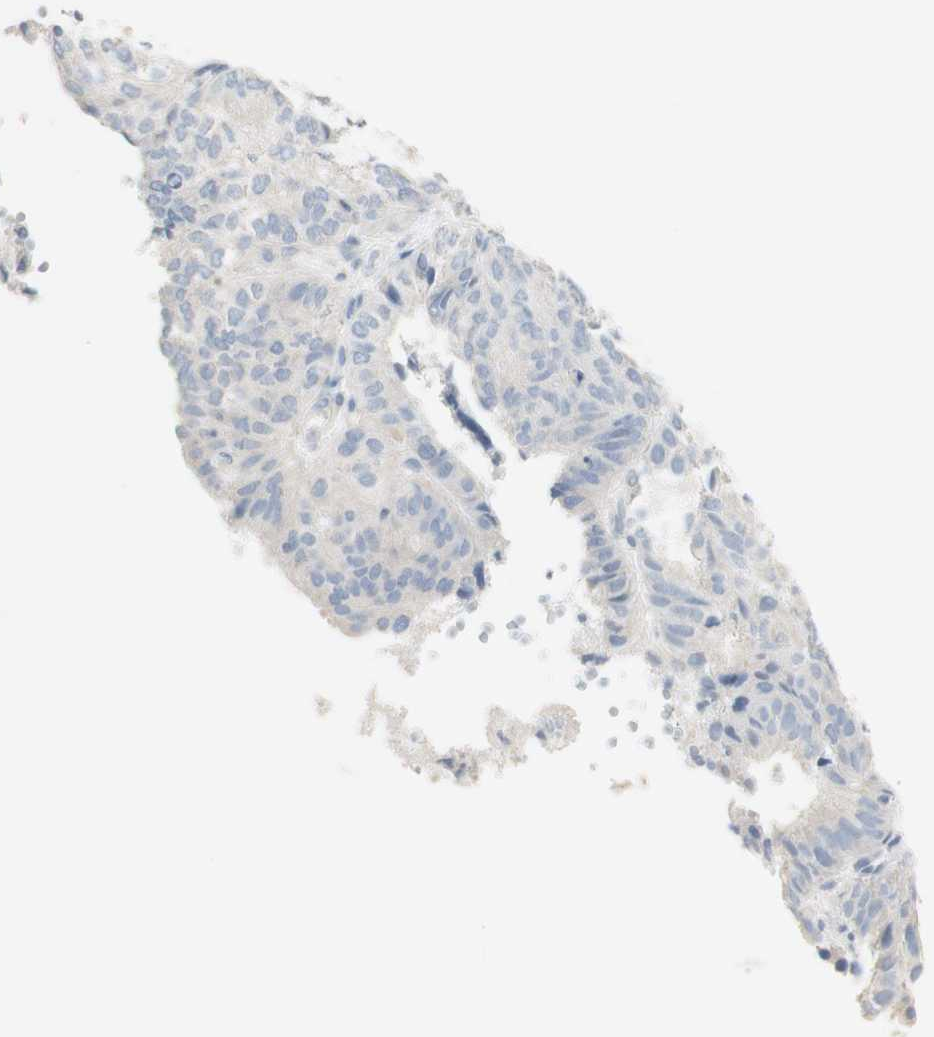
{"staining": {"intensity": "negative", "quantity": "none", "location": "none"}, "tissue": "endometrial cancer", "cell_type": "Tumor cells", "image_type": "cancer", "snomed": [{"axis": "morphology", "description": "Adenocarcinoma, NOS"}, {"axis": "topography", "description": "Uterus"}], "caption": "Immunohistochemistry (IHC) histopathology image of endometrial cancer (adenocarcinoma) stained for a protein (brown), which reveals no positivity in tumor cells.", "gene": "ART3", "patient": {"sex": "female", "age": 60}}